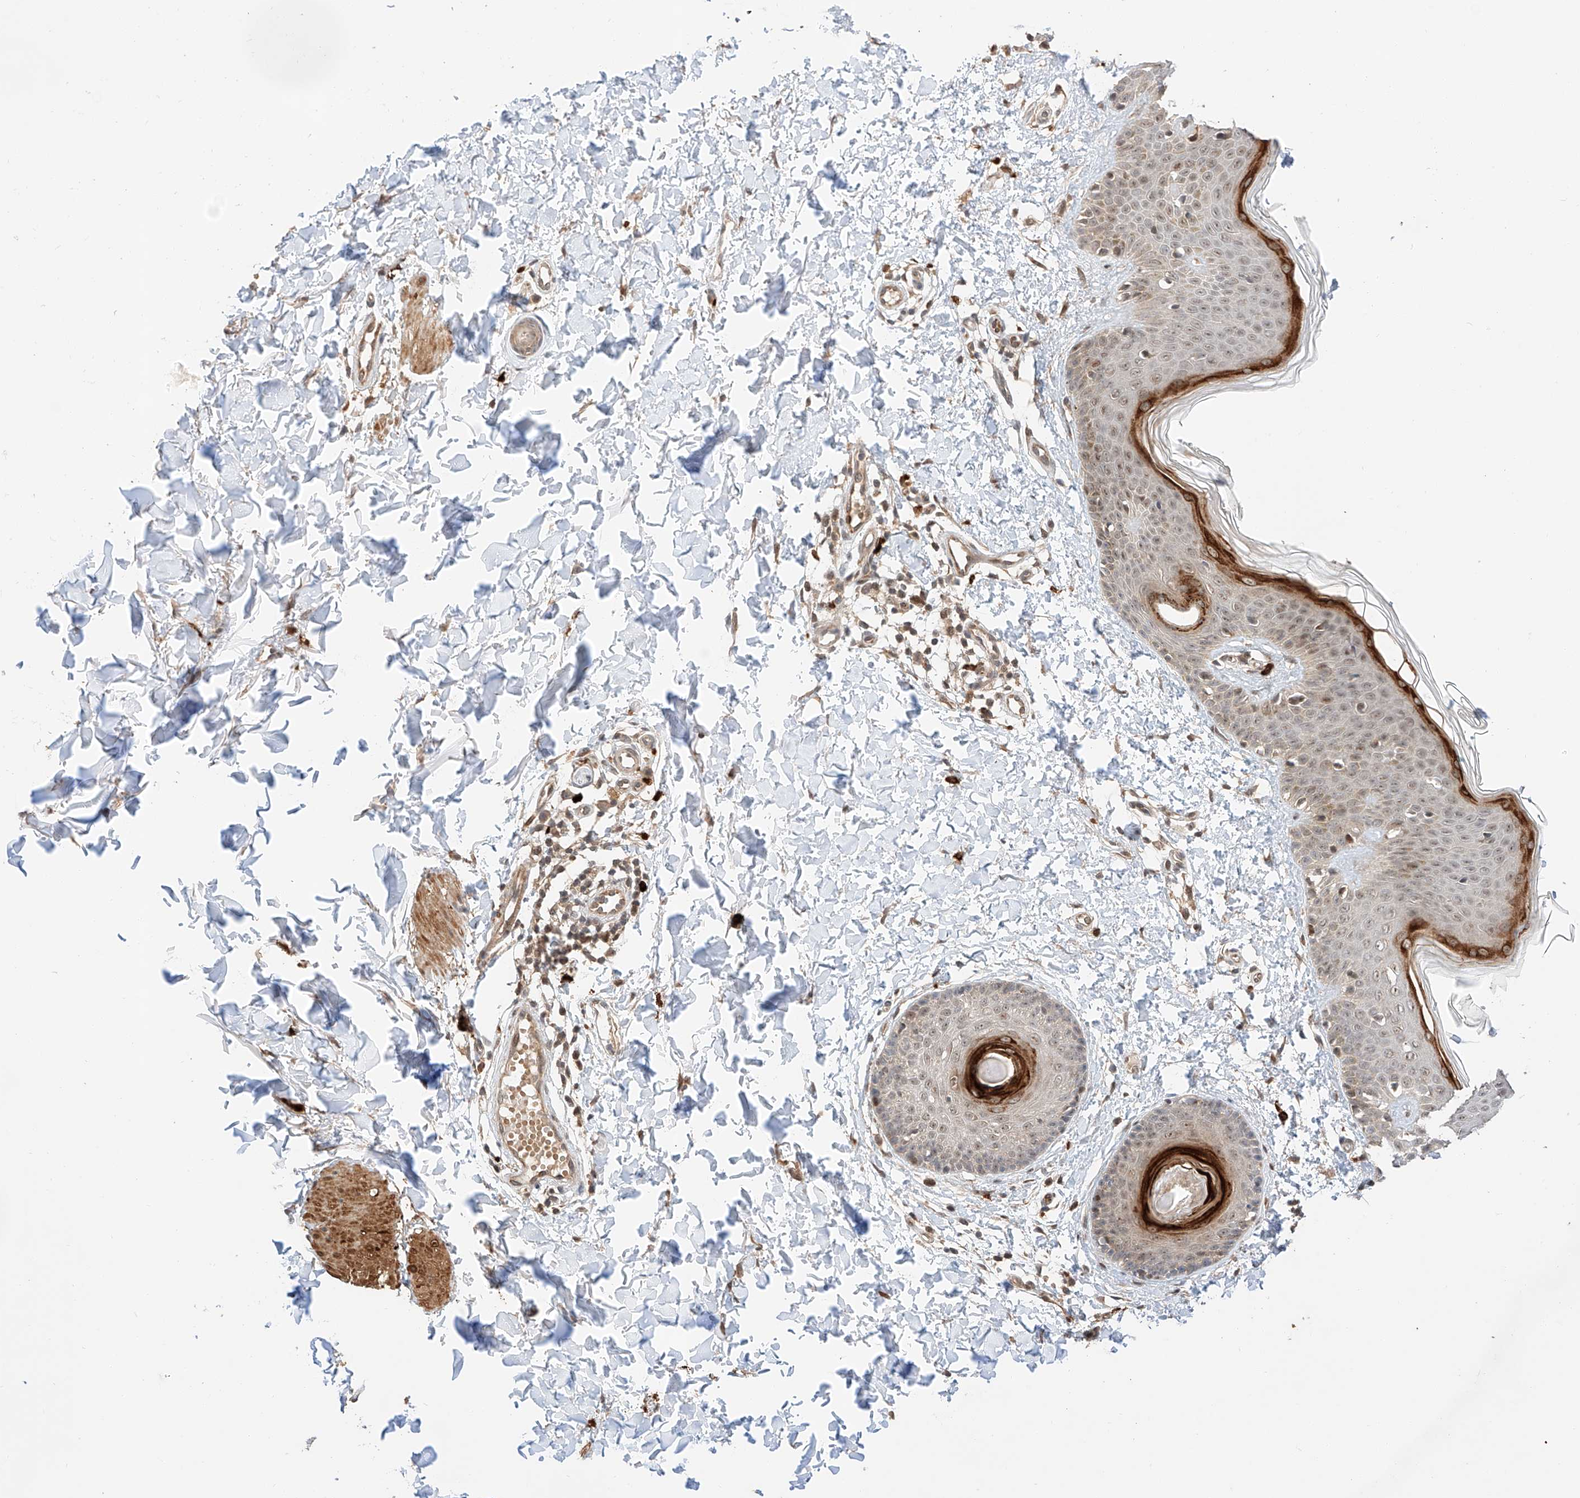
{"staining": {"intensity": "moderate", "quantity": ">75%", "location": "cytoplasmic/membranous,nuclear"}, "tissue": "skin", "cell_type": "Fibroblasts", "image_type": "normal", "snomed": [{"axis": "morphology", "description": "Normal tissue, NOS"}, {"axis": "topography", "description": "Skin"}], "caption": "High-magnification brightfield microscopy of benign skin stained with DAB (3,3'-diaminobenzidine) (brown) and counterstained with hematoxylin (blue). fibroblasts exhibit moderate cytoplasmic/membranous,nuclear staining is present in approximately>75% of cells.", "gene": "RAB23", "patient": {"sex": "male", "age": 37}}